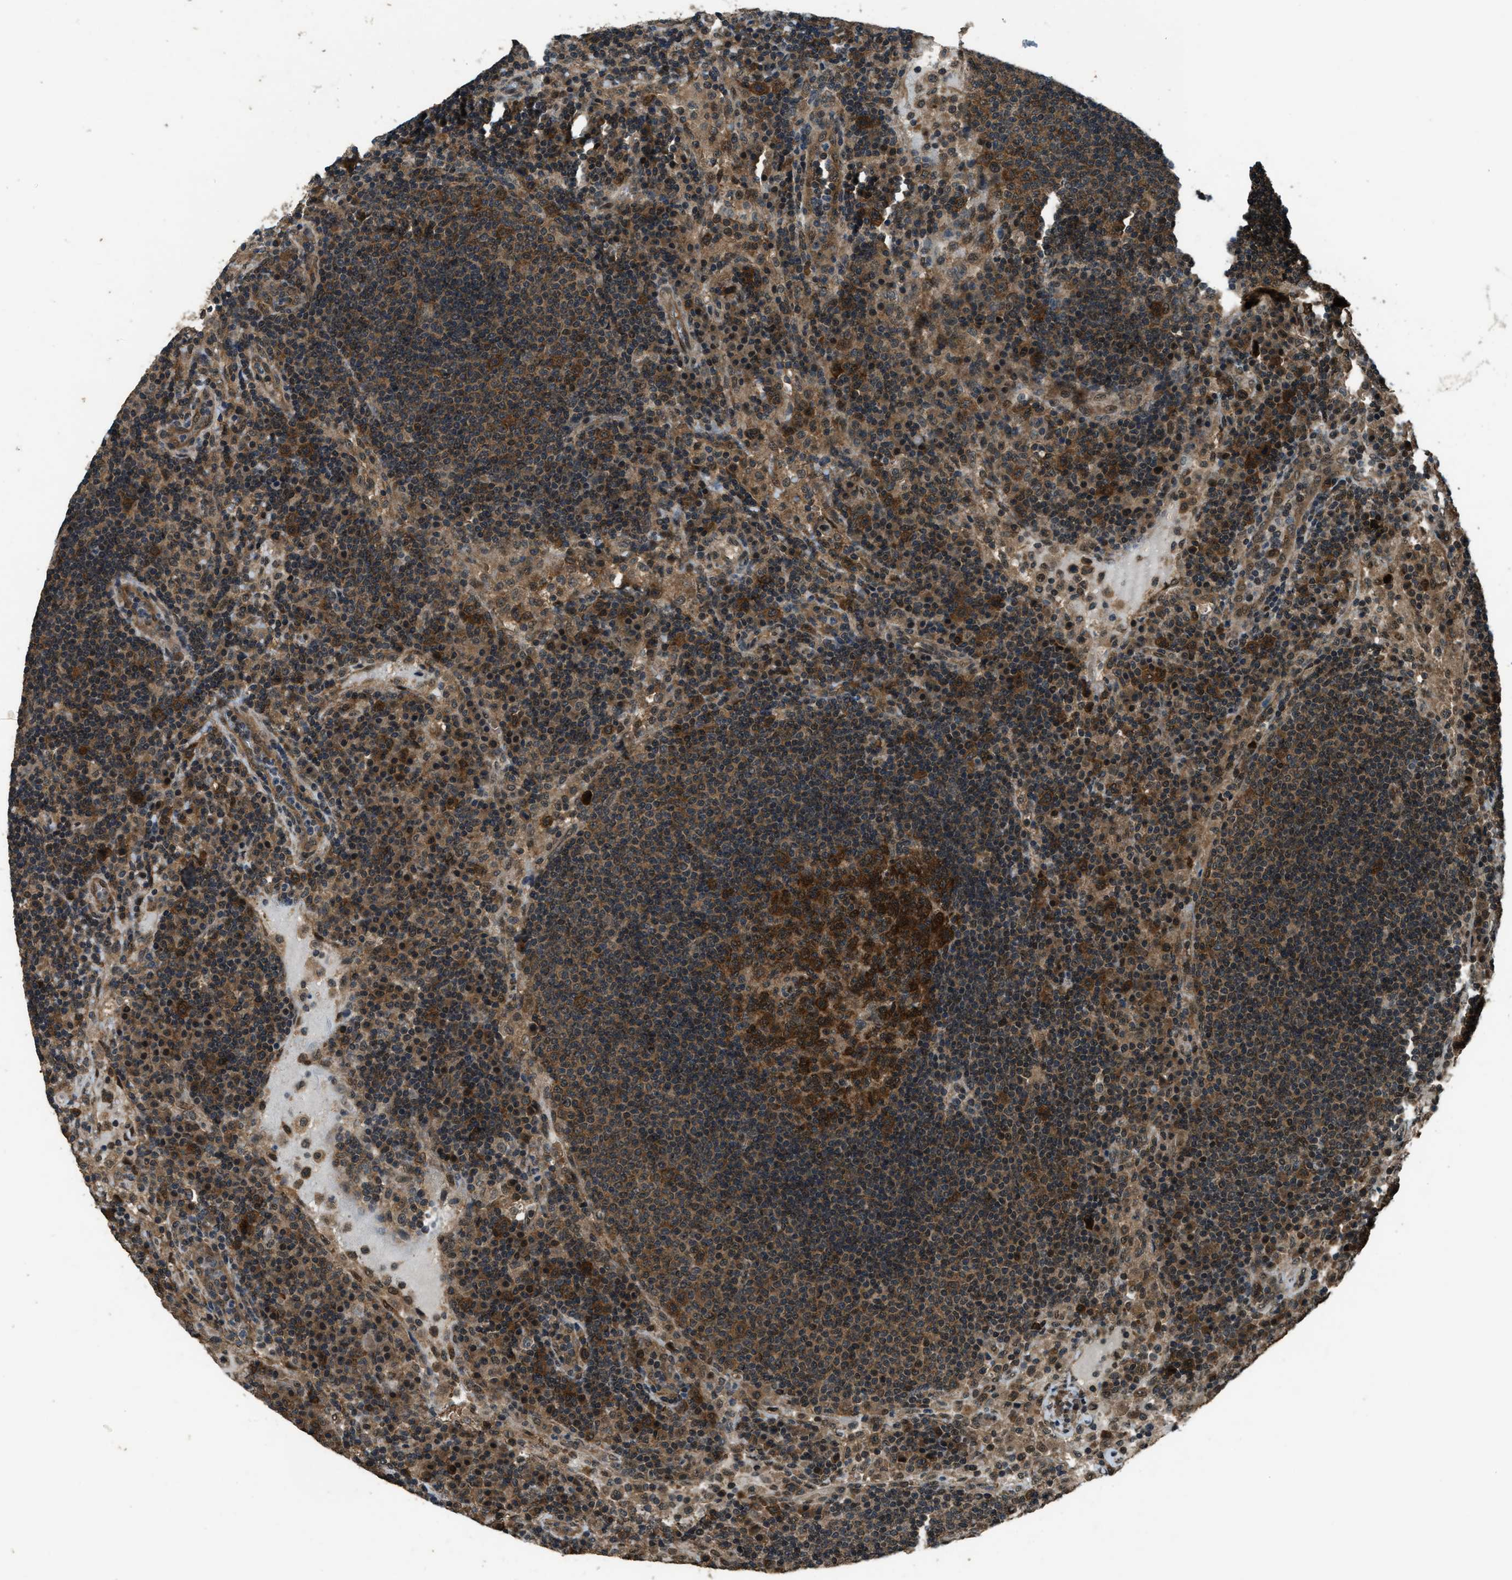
{"staining": {"intensity": "strong", "quantity": ">75%", "location": "cytoplasmic/membranous"}, "tissue": "lymph node", "cell_type": "Germinal center cells", "image_type": "normal", "snomed": [{"axis": "morphology", "description": "Normal tissue, NOS"}, {"axis": "topography", "description": "Lymph node"}], "caption": "Germinal center cells exhibit strong cytoplasmic/membranous expression in about >75% of cells in unremarkable lymph node. Nuclei are stained in blue.", "gene": "NUDCD3", "patient": {"sex": "female", "age": 53}}